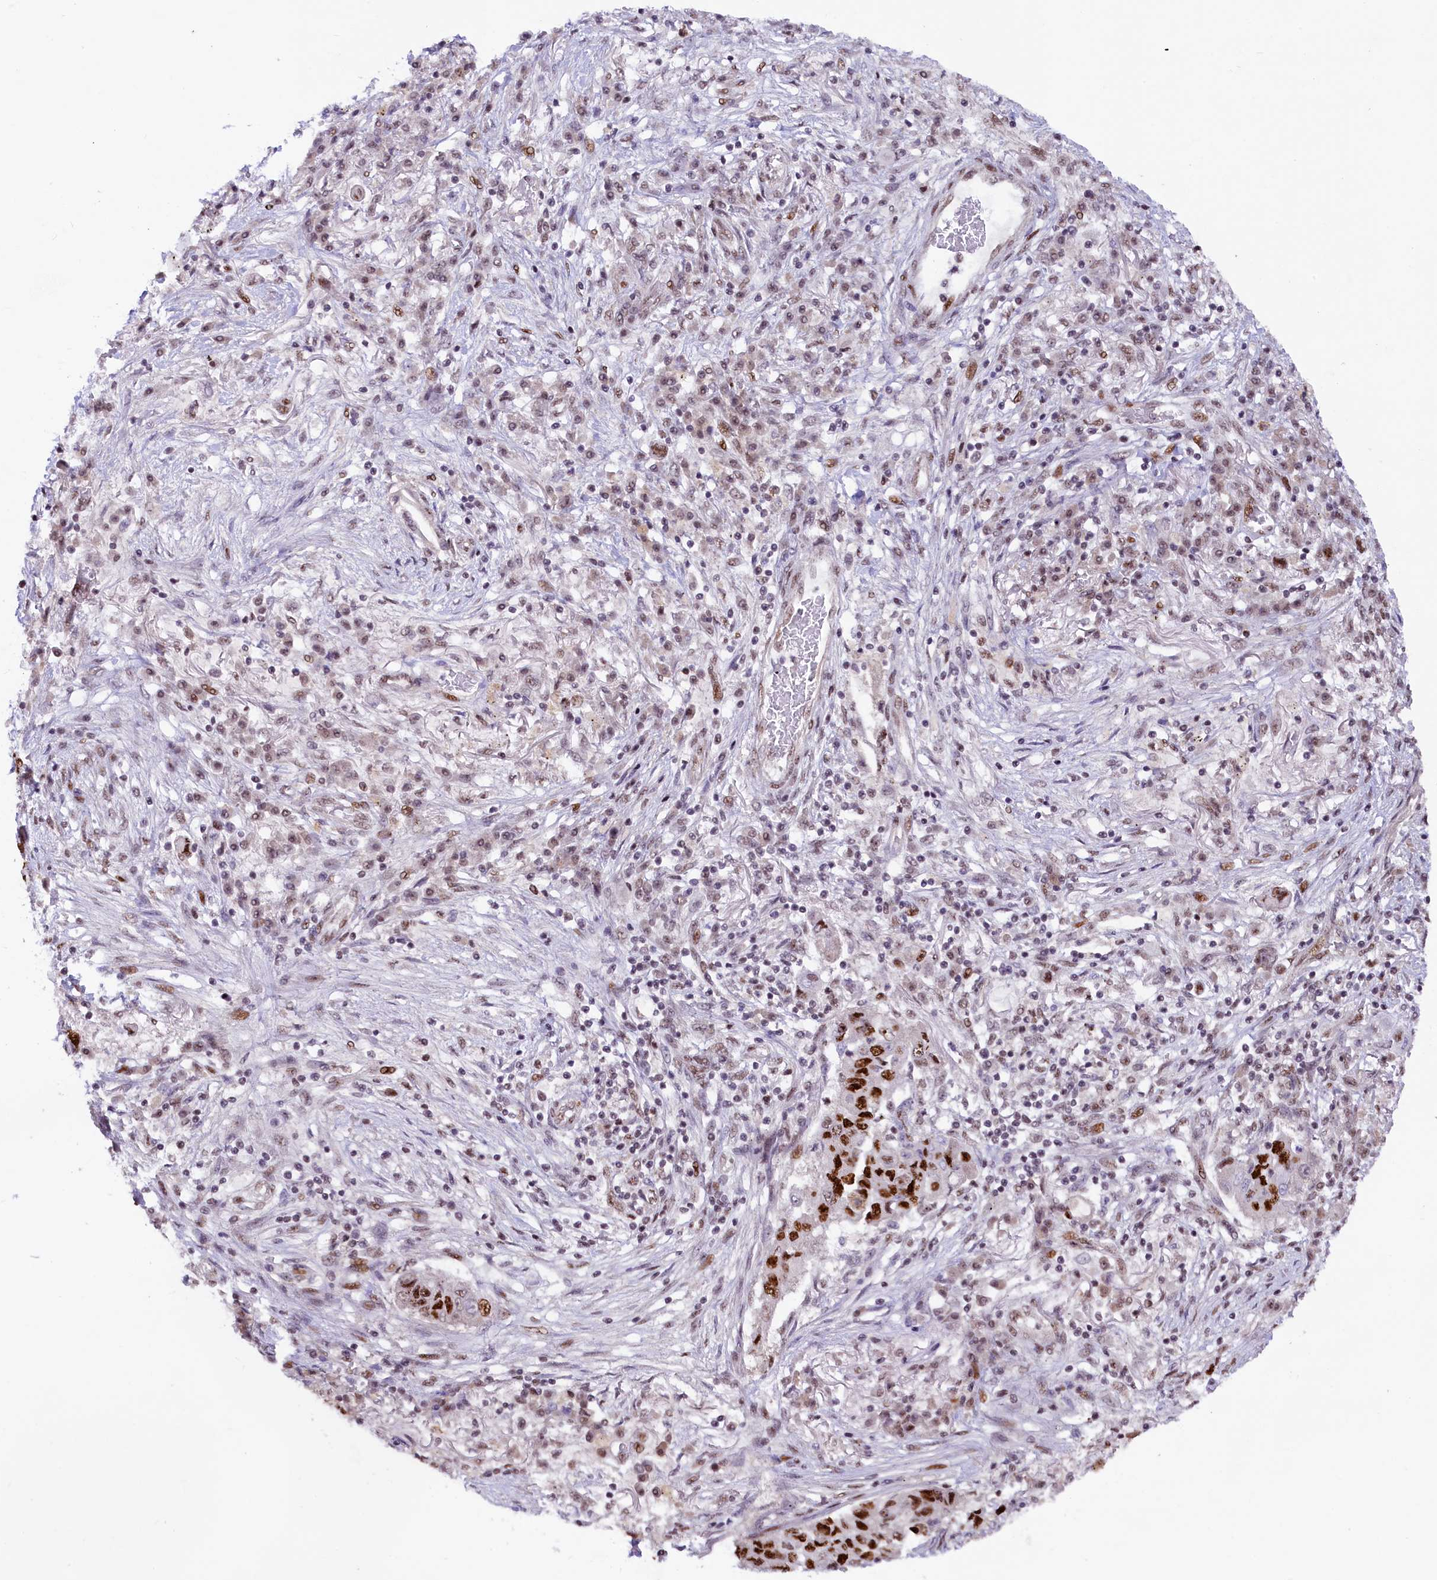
{"staining": {"intensity": "strong", "quantity": ">75%", "location": "nuclear"}, "tissue": "lung cancer", "cell_type": "Tumor cells", "image_type": "cancer", "snomed": [{"axis": "morphology", "description": "Squamous cell carcinoma, NOS"}, {"axis": "topography", "description": "Lung"}], "caption": "A high amount of strong nuclear expression is seen in about >75% of tumor cells in lung cancer tissue.", "gene": "ANKS3", "patient": {"sex": "male", "age": 74}}